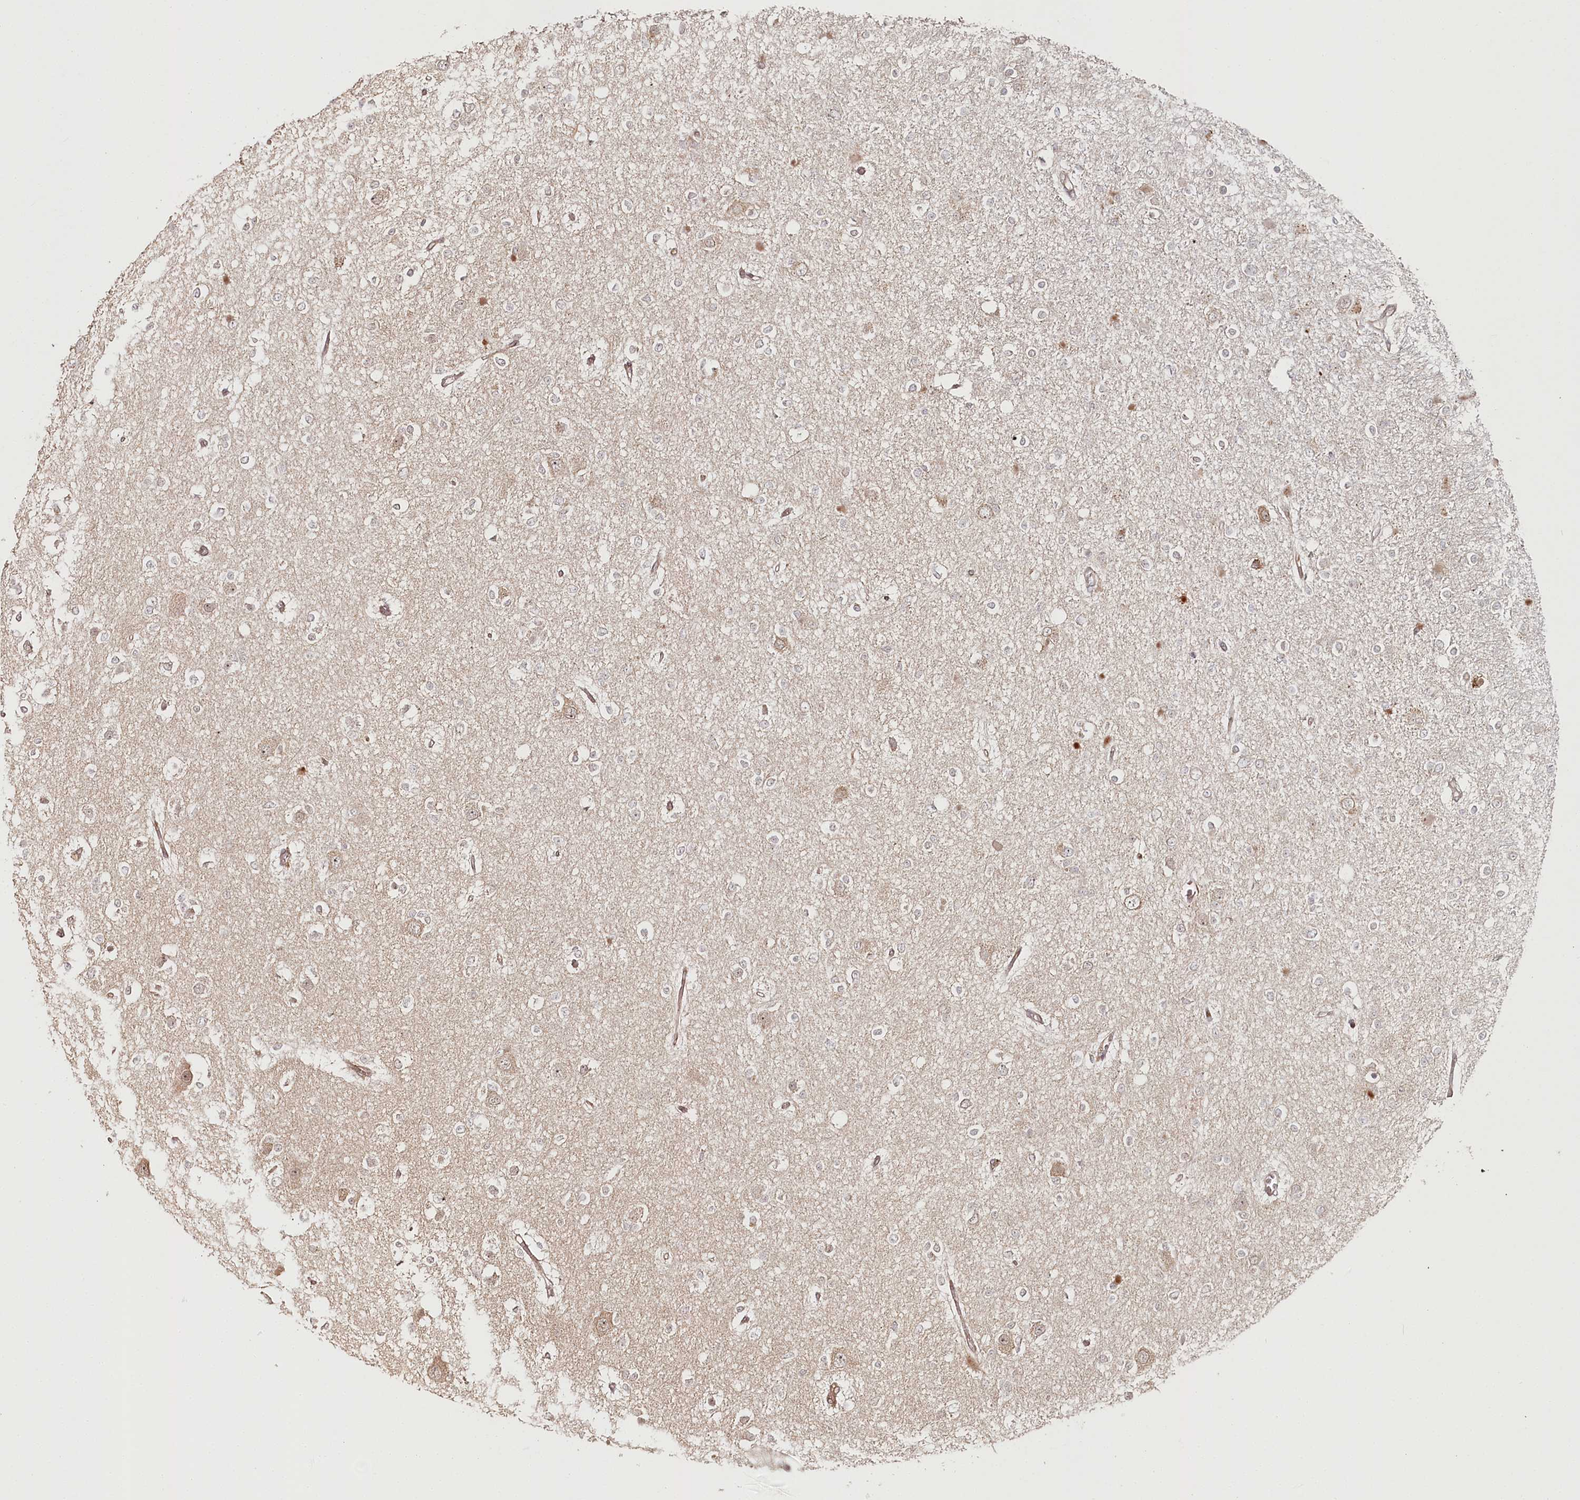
{"staining": {"intensity": "weak", "quantity": "<25%", "location": "cytoplasmic/membranous"}, "tissue": "glioma", "cell_type": "Tumor cells", "image_type": "cancer", "snomed": [{"axis": "morphology", "description": "Glioma, malignant, Low grade"}, {"axis": "topography", "description": "Brain"}], "caption": "Tumor cells are negative for protein expression in human malignant glioma (low-grade).", "gene": "OTUD4", "patient": {"sex": "female", "age": 22}}